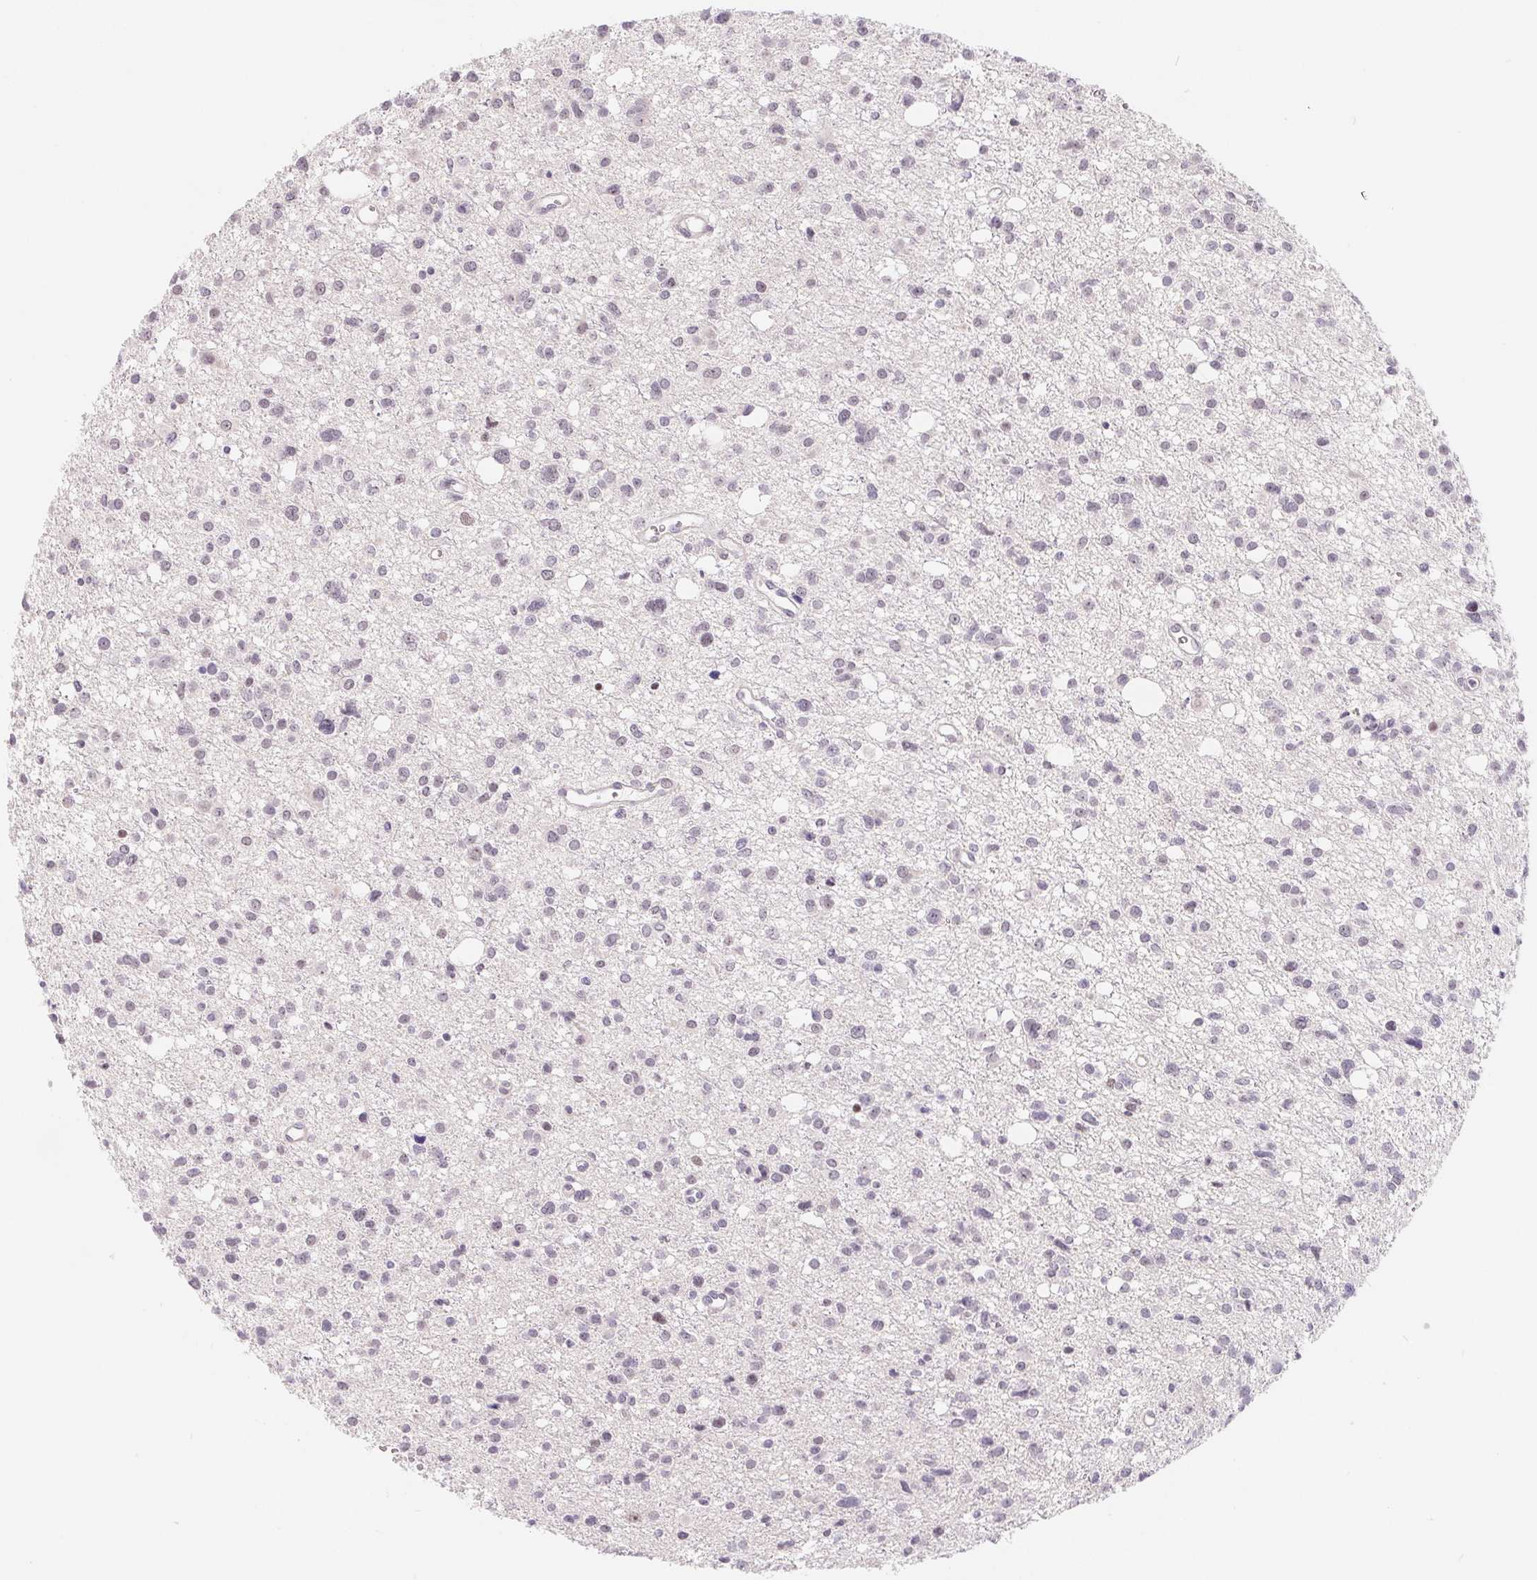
{"staining": {"intensity": "moderate", "quantity": "<25%", "location": "nuclear"}, "tissue": "glioma", "cell_type": "Tumor cells", "image_type": "cancer", "snomed": [{"axis": "morphology", "description": "Glioma, malignant, High grade"}, {"axis": "topography", "description": "Brain"}], "caption": "Immunohistochemical staining of human high-grade glioma (malignant) demonstrates low levels of moderate nuclear protein expression in about <25% of tumor cells.", "gene": "LCA5L", "patient": {"sex": "male", "age": 23}}